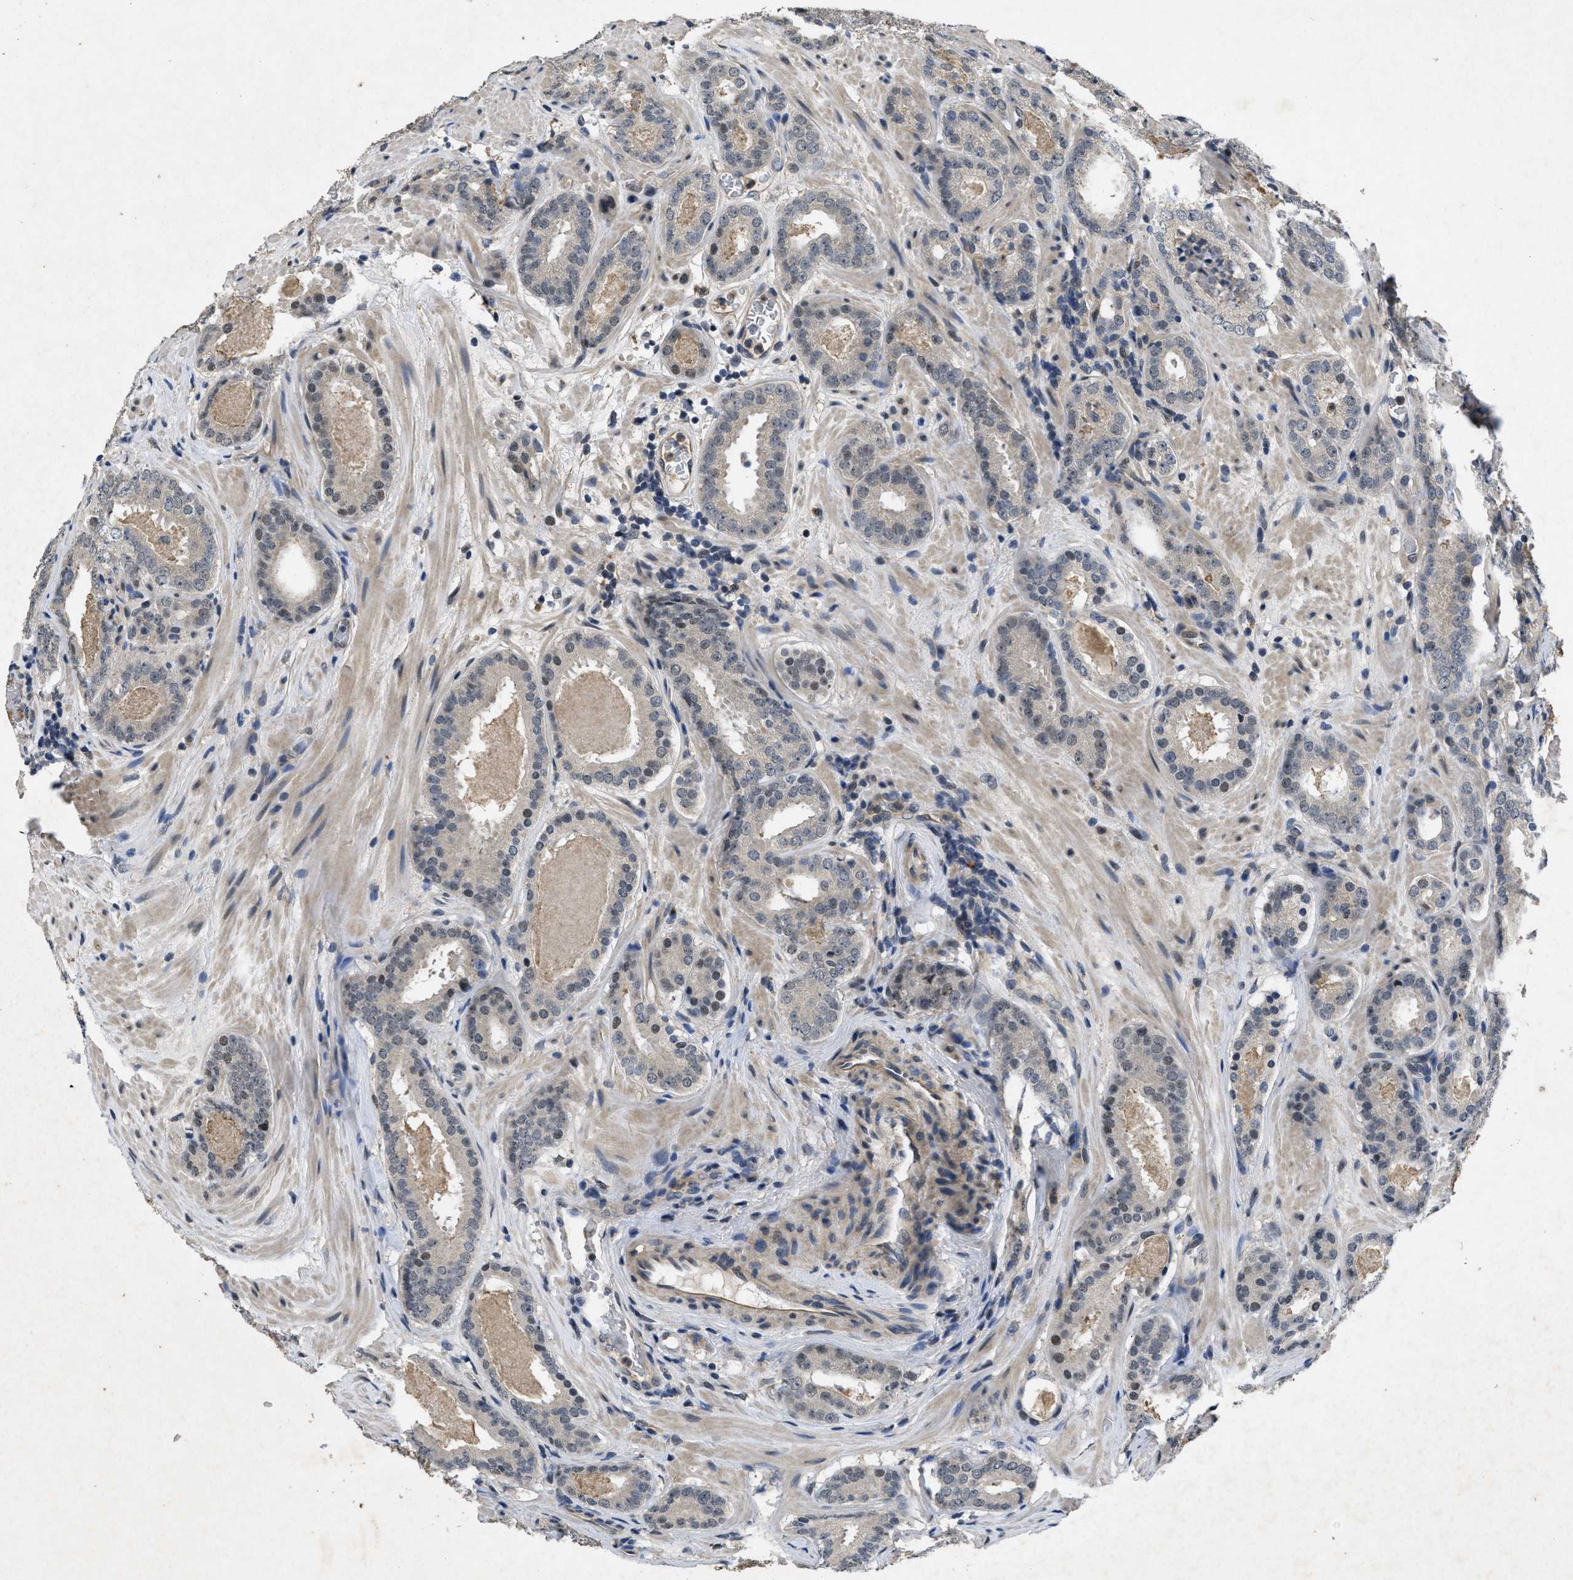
{"staining": {"intensity": "moderate", "quantity": "<25%", "location": "nuclear"}, "tissue": "prostate cancer", "cell_type": "Tumor cells", "image_type": "cancer", "snomed": [{"axis": "morphology", "description": "Adenocarcinoma, Low grade"}, {"axis": "topography", "description": "Prostate"}], "caption": "Immunohistochemistry (IHC) of human prostate adenocarcinoma (low-grade) displays low levels of moderate nuclear staining in approximately <25% of tumor cells.", "gene": "PAPOLG", "patient": {"sex": "male", "age": 69}}